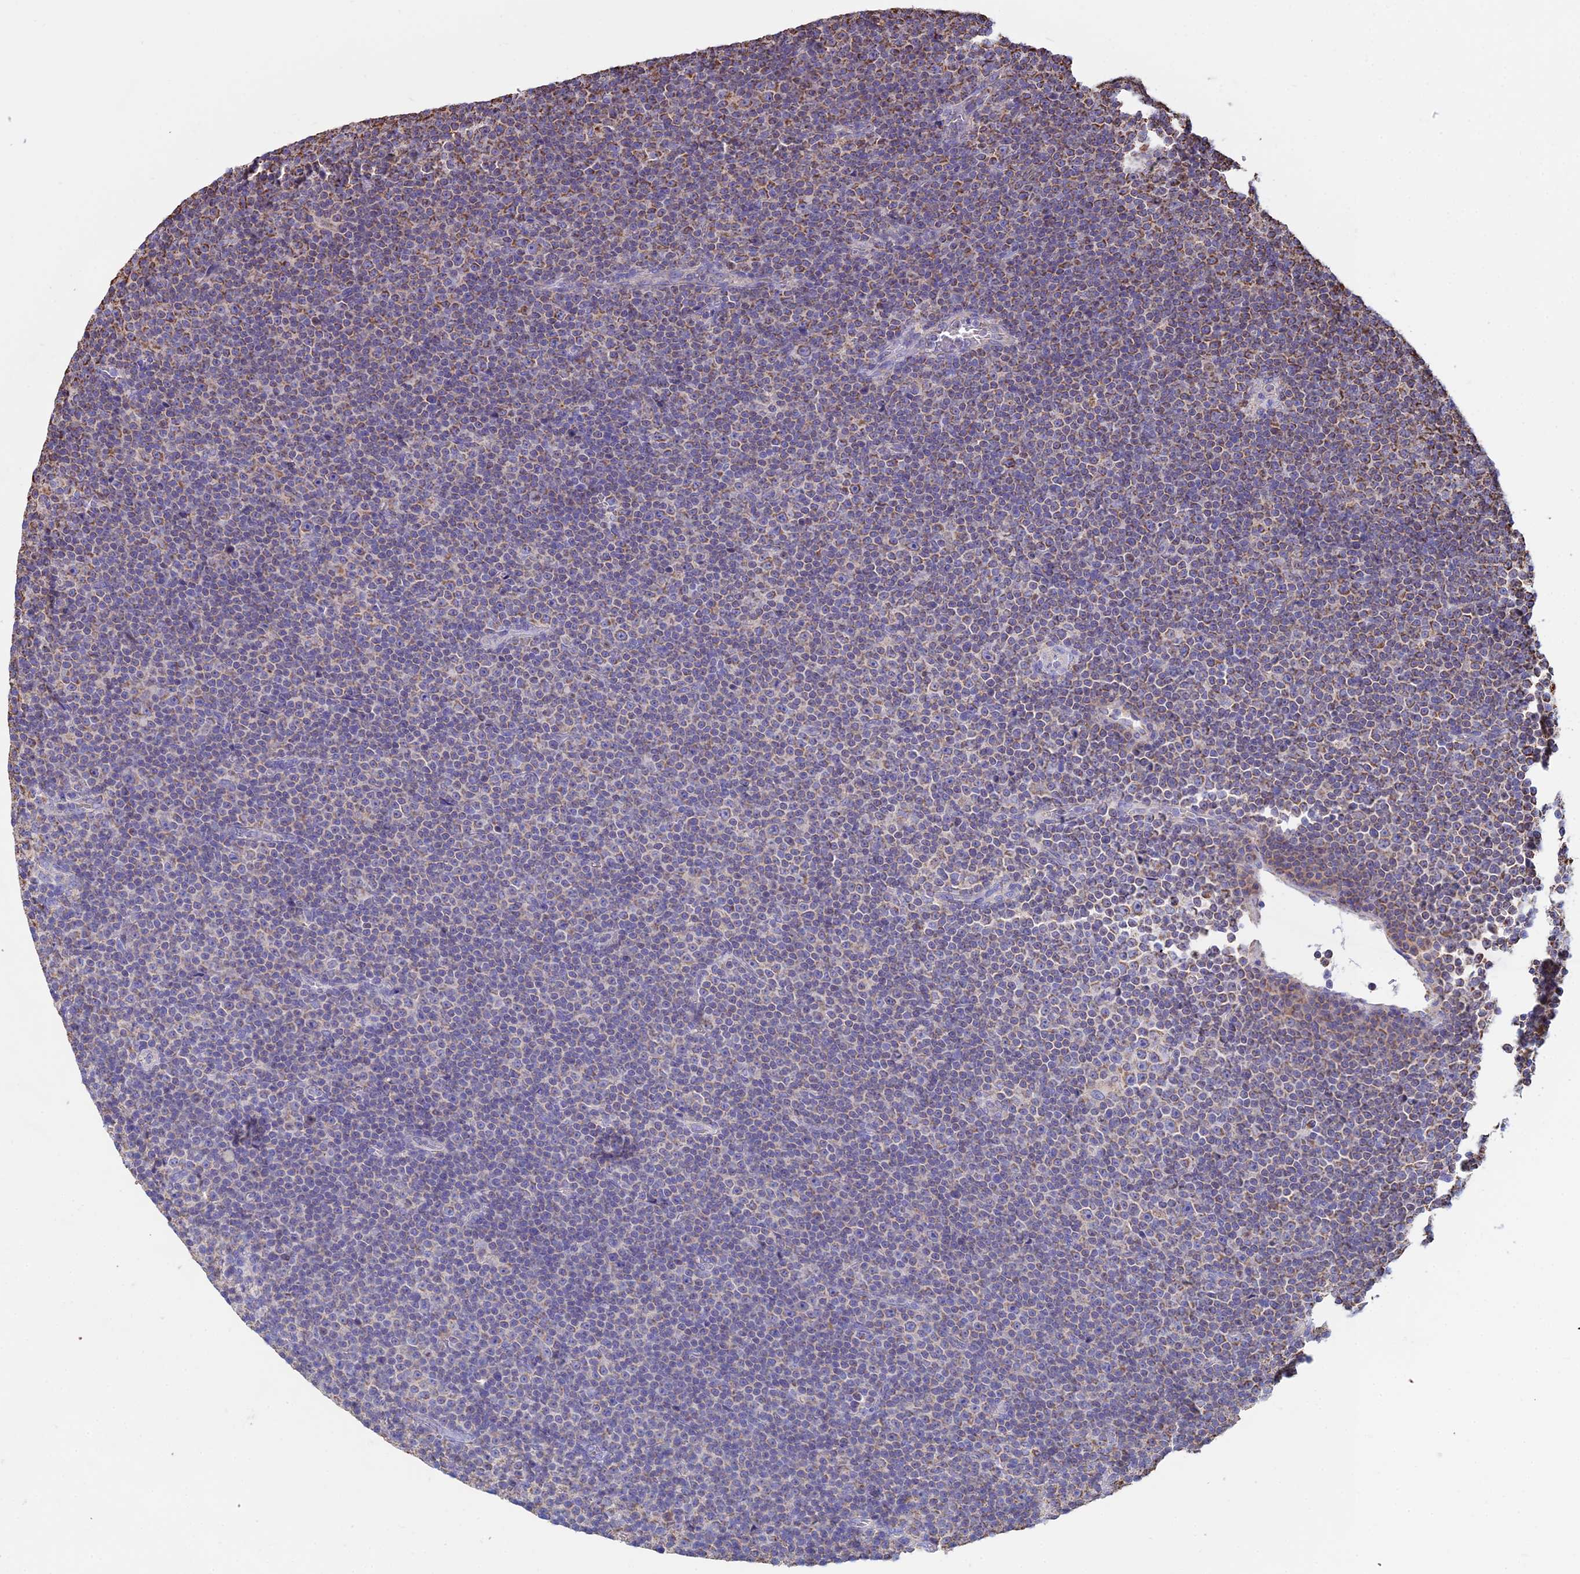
{"staining": {"intensity": "moderate", "quantity": "25%-75%", "location": "cytoplasmic/membranous"}, "tissue": "lymphoma", "cell_type": "Tumor cells", "image_type": "cancer", "snomed": [{"axis": "morphology", "description": "Malignant lymphoma, non-Hodgkin's type, Low grade"}, {"axis": "topography", "description": "Lymph node"}], "caption": "High-power microscopy captured an immunohistochemistry (IHC) micrograph of lymphoma, revealing moderate cytoplasmic/membranous expression in about 25%-75% of tumor cells.", "gene": "OR2W3", "patient": {"sex": "female", "age": 67}}